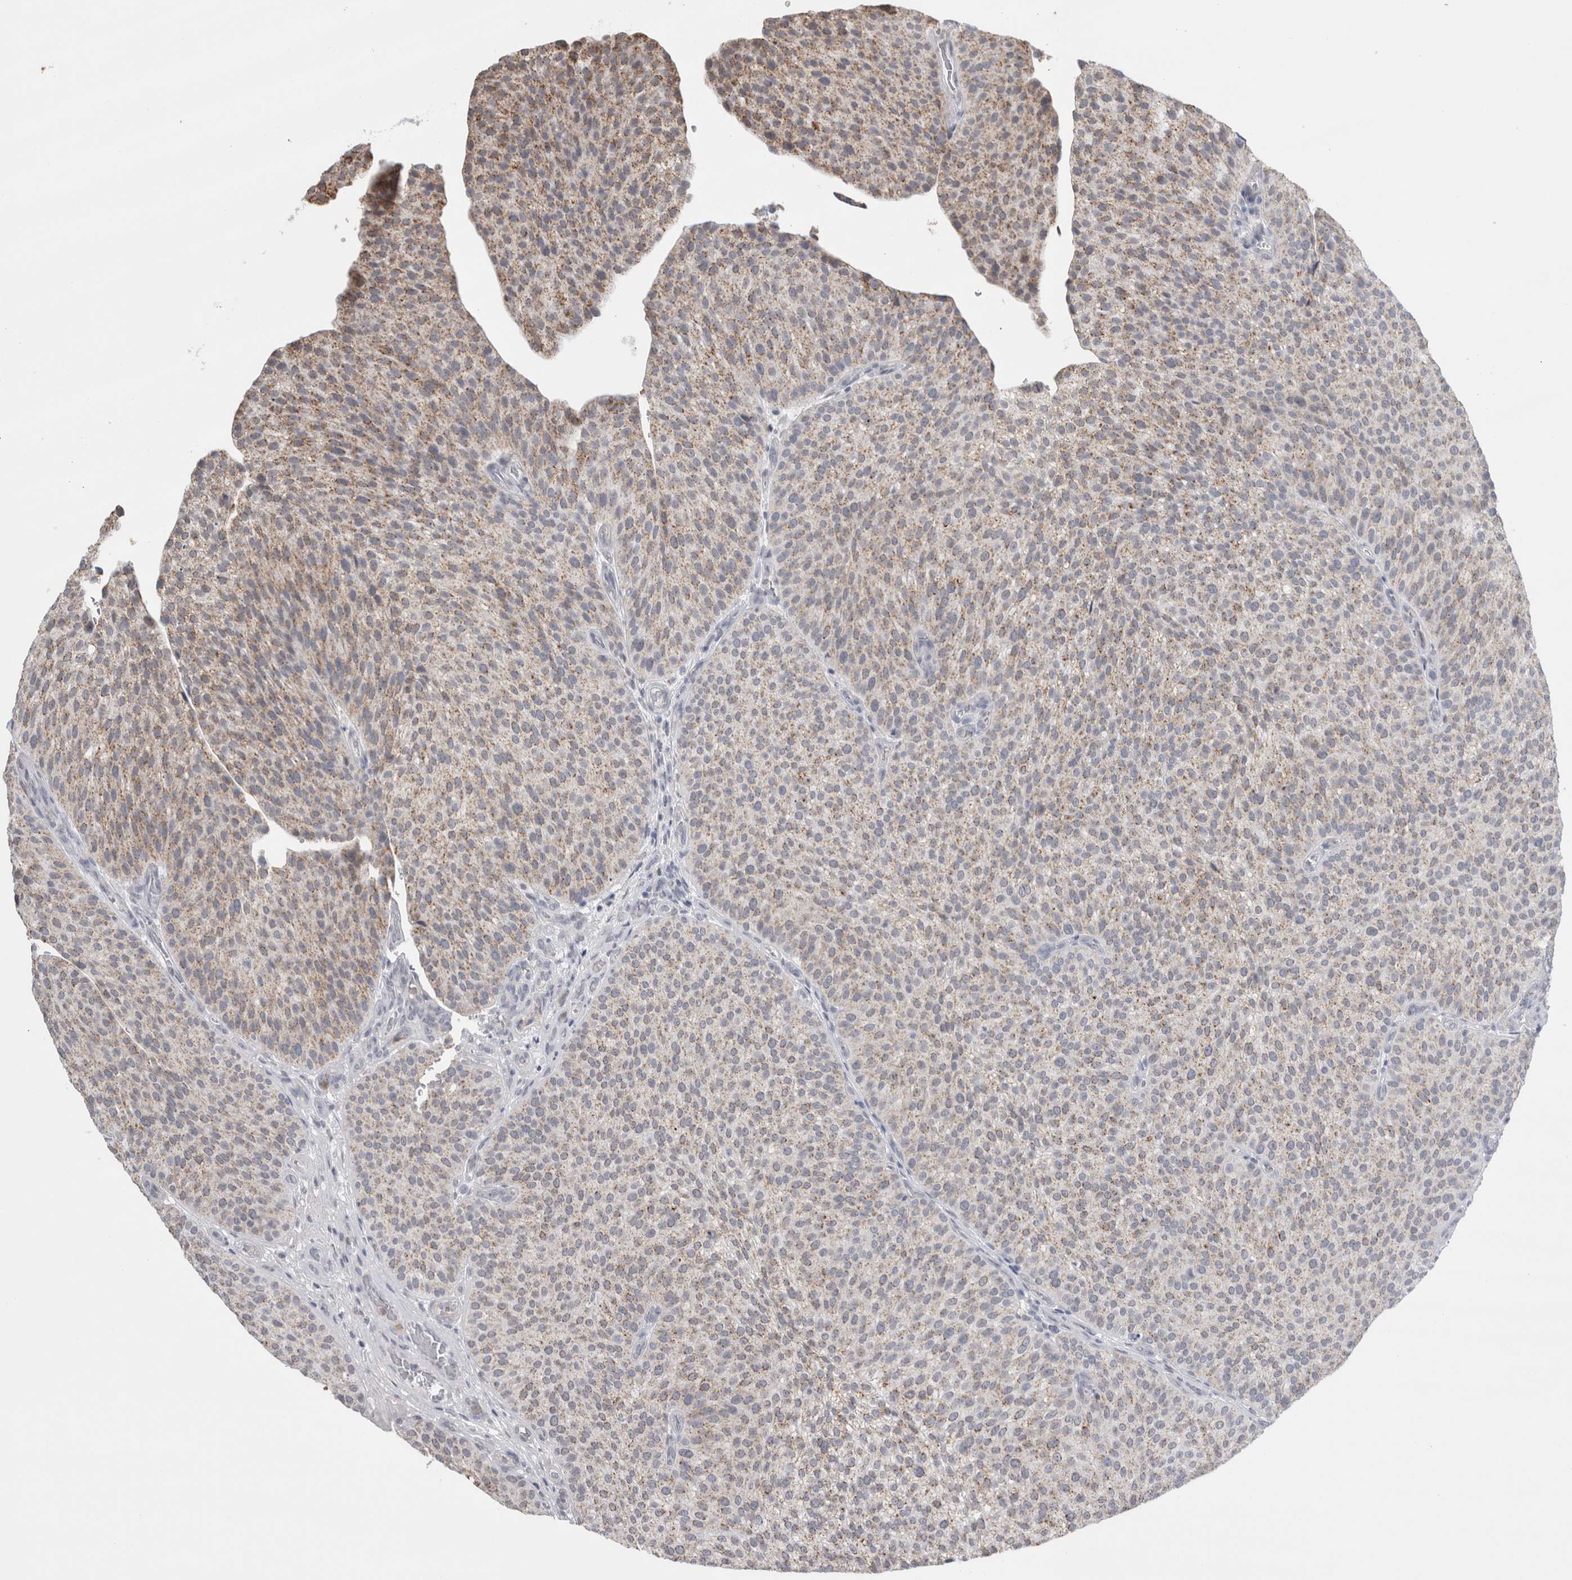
{"staining": {"intensity": "moderate", "quantity": ">75%", "location": "cytoplasmic/membranous"}, "tissue": "urothelial cancer", "cell_type": "Tumor cells", "image_type": "cancer", "snomed": [{"axis": "morphology", "description": "Normal tissue, NOS"}, {"axis": "morphology", "description": "Urothelial carcinoma, Low grade"}, {"axis": "topography", "description": "Smooth muscle"}, {"axis": "topography", "description": "Urinary bladder"}], "caption": "A brown stain shows moderate cytoplasmic/membranous expression of a protein in human urothelial cancer tumor cells.", "gene": "PLIN1", "patient": {"sex": "male", "age": 60}}